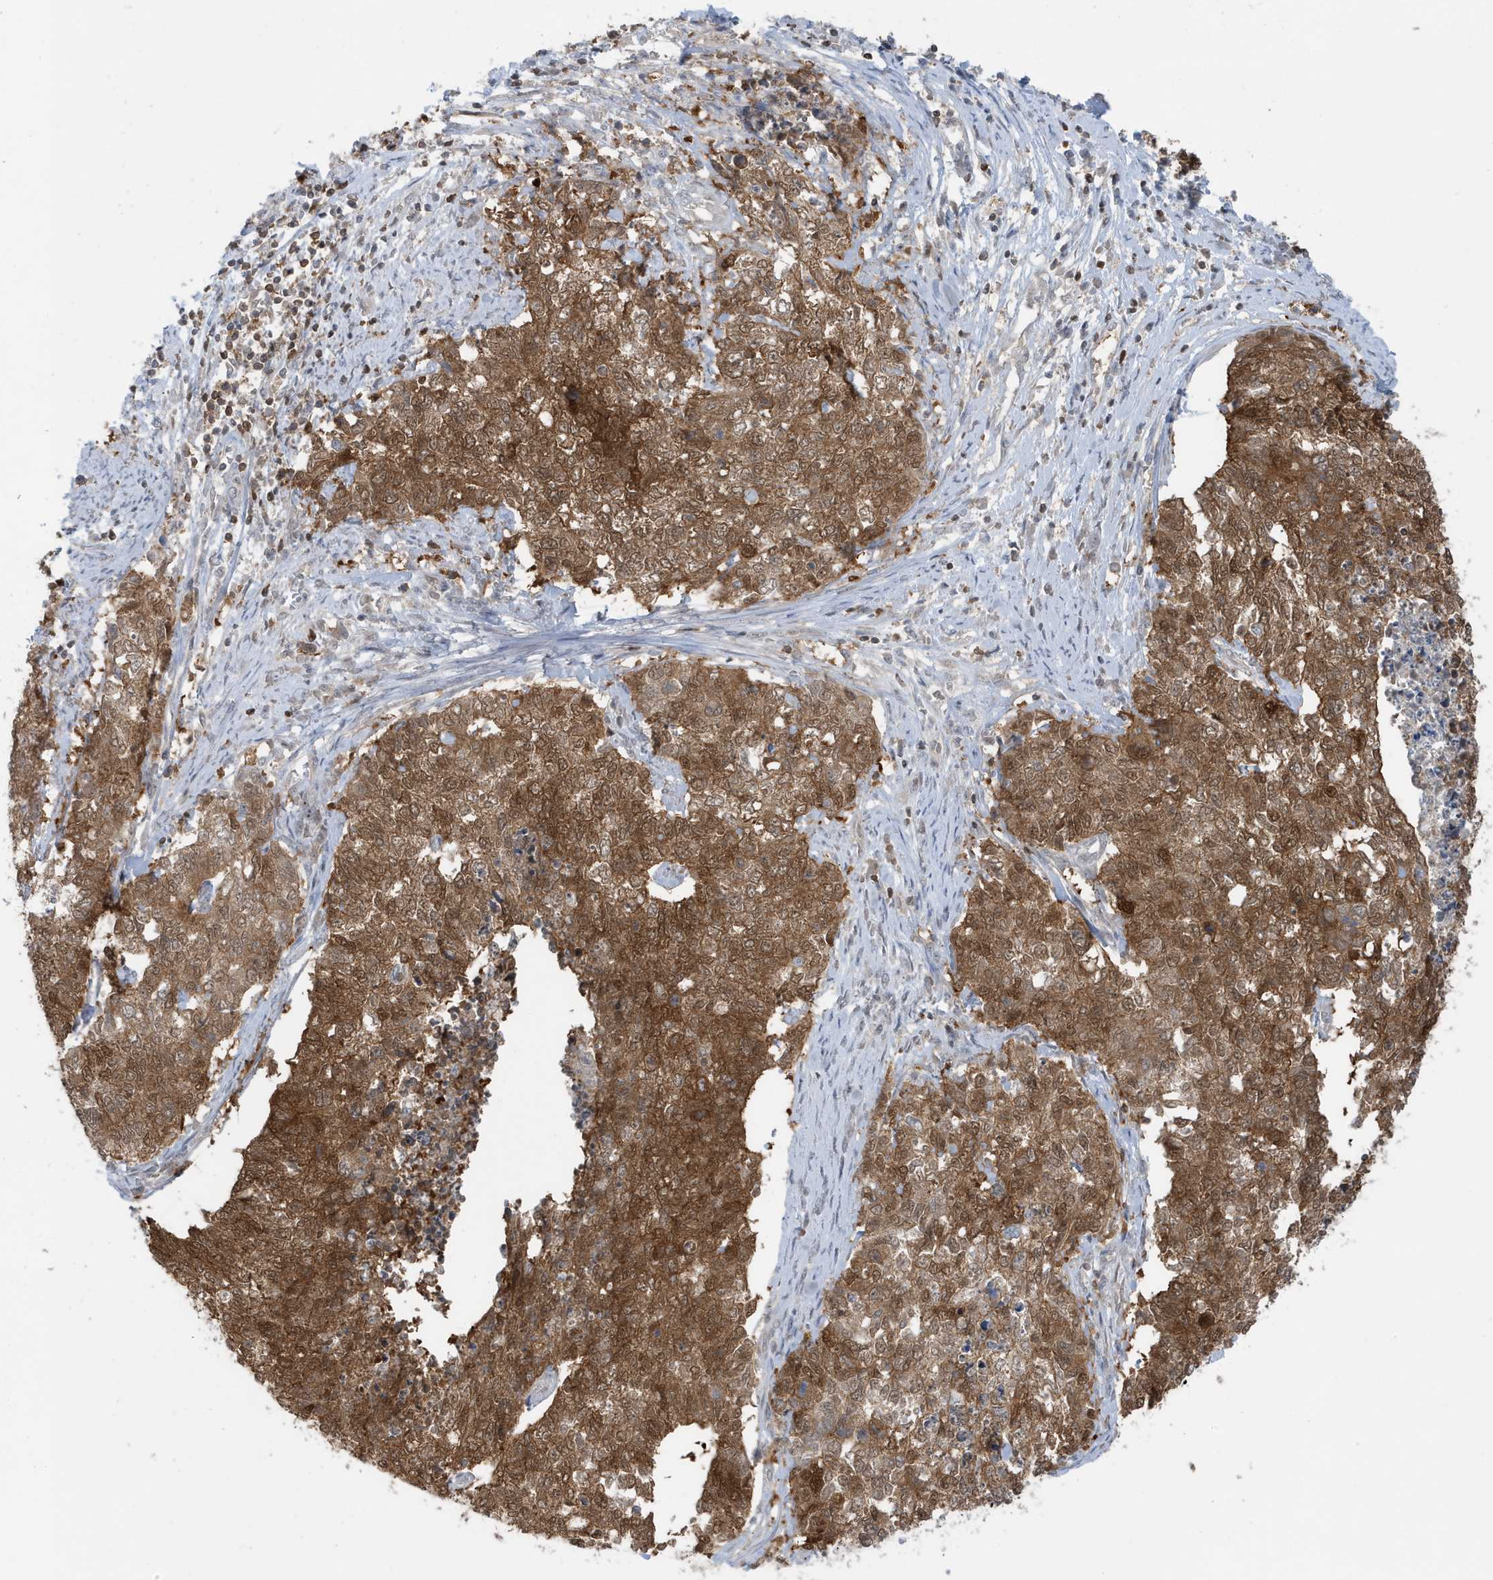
{"staining": {"intensity": "moderate", "quantity": ">75%", "location": "cytoplasmic/membranous"}, "tissue": "cervical cancer", "cell_type": "Tumor cells", "image_type": "cancer", "snomed": [{"axis": "morphology", "description": "Squamous cell carcinoma, NOS"}, {"axis": "topography", "description": "Cervix"}], "caption": "Immunohistochemical staining of cervical squamous cell carcinoma exhibits medium levels of moderate cytoplasmic/membranous protein expression in approximately >75% of tumor cells.", "gene": "OGA", "patient": {"sex": "female", "age": 63}}